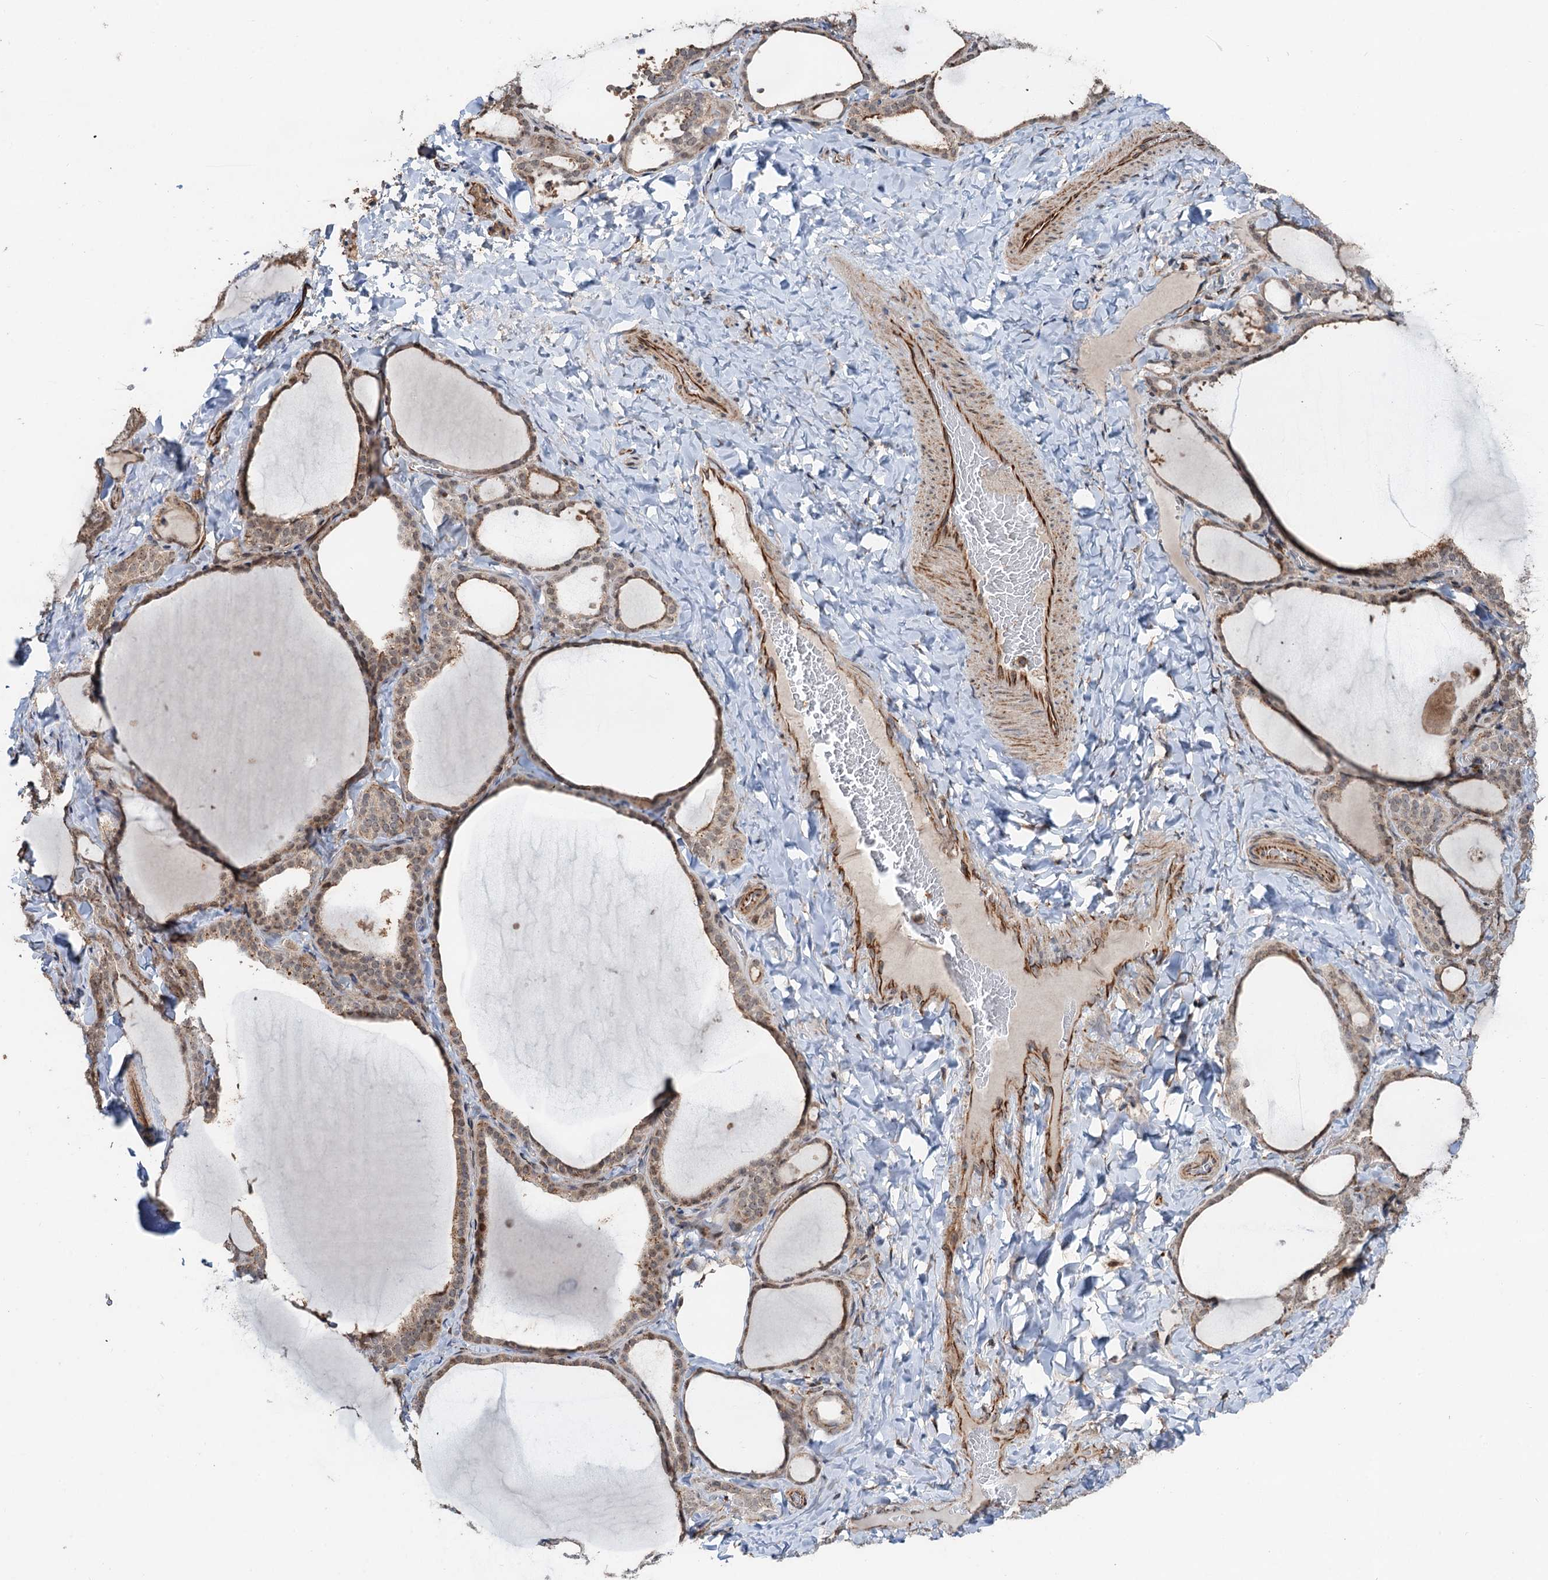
{"staining": {"intensity": "weak", "quantity": "<25%", "location": "cytoplasmic/membranous,nuclear"}, "tissue": "thyroid gland", "cell_type": "Glandular cells", "image_type": "normal", "snomed": [{"axis": "morphology", "description": "Normal tissue, NOS"}, {"axis": "topography", "description": "Thyroid gland"}], "caption": "Human thyroid gland stained for a protein using IHC demonstrates no staining in glandular cells.", "gene": "TMA16", "patient": {"sex": "female", "age": 22}}